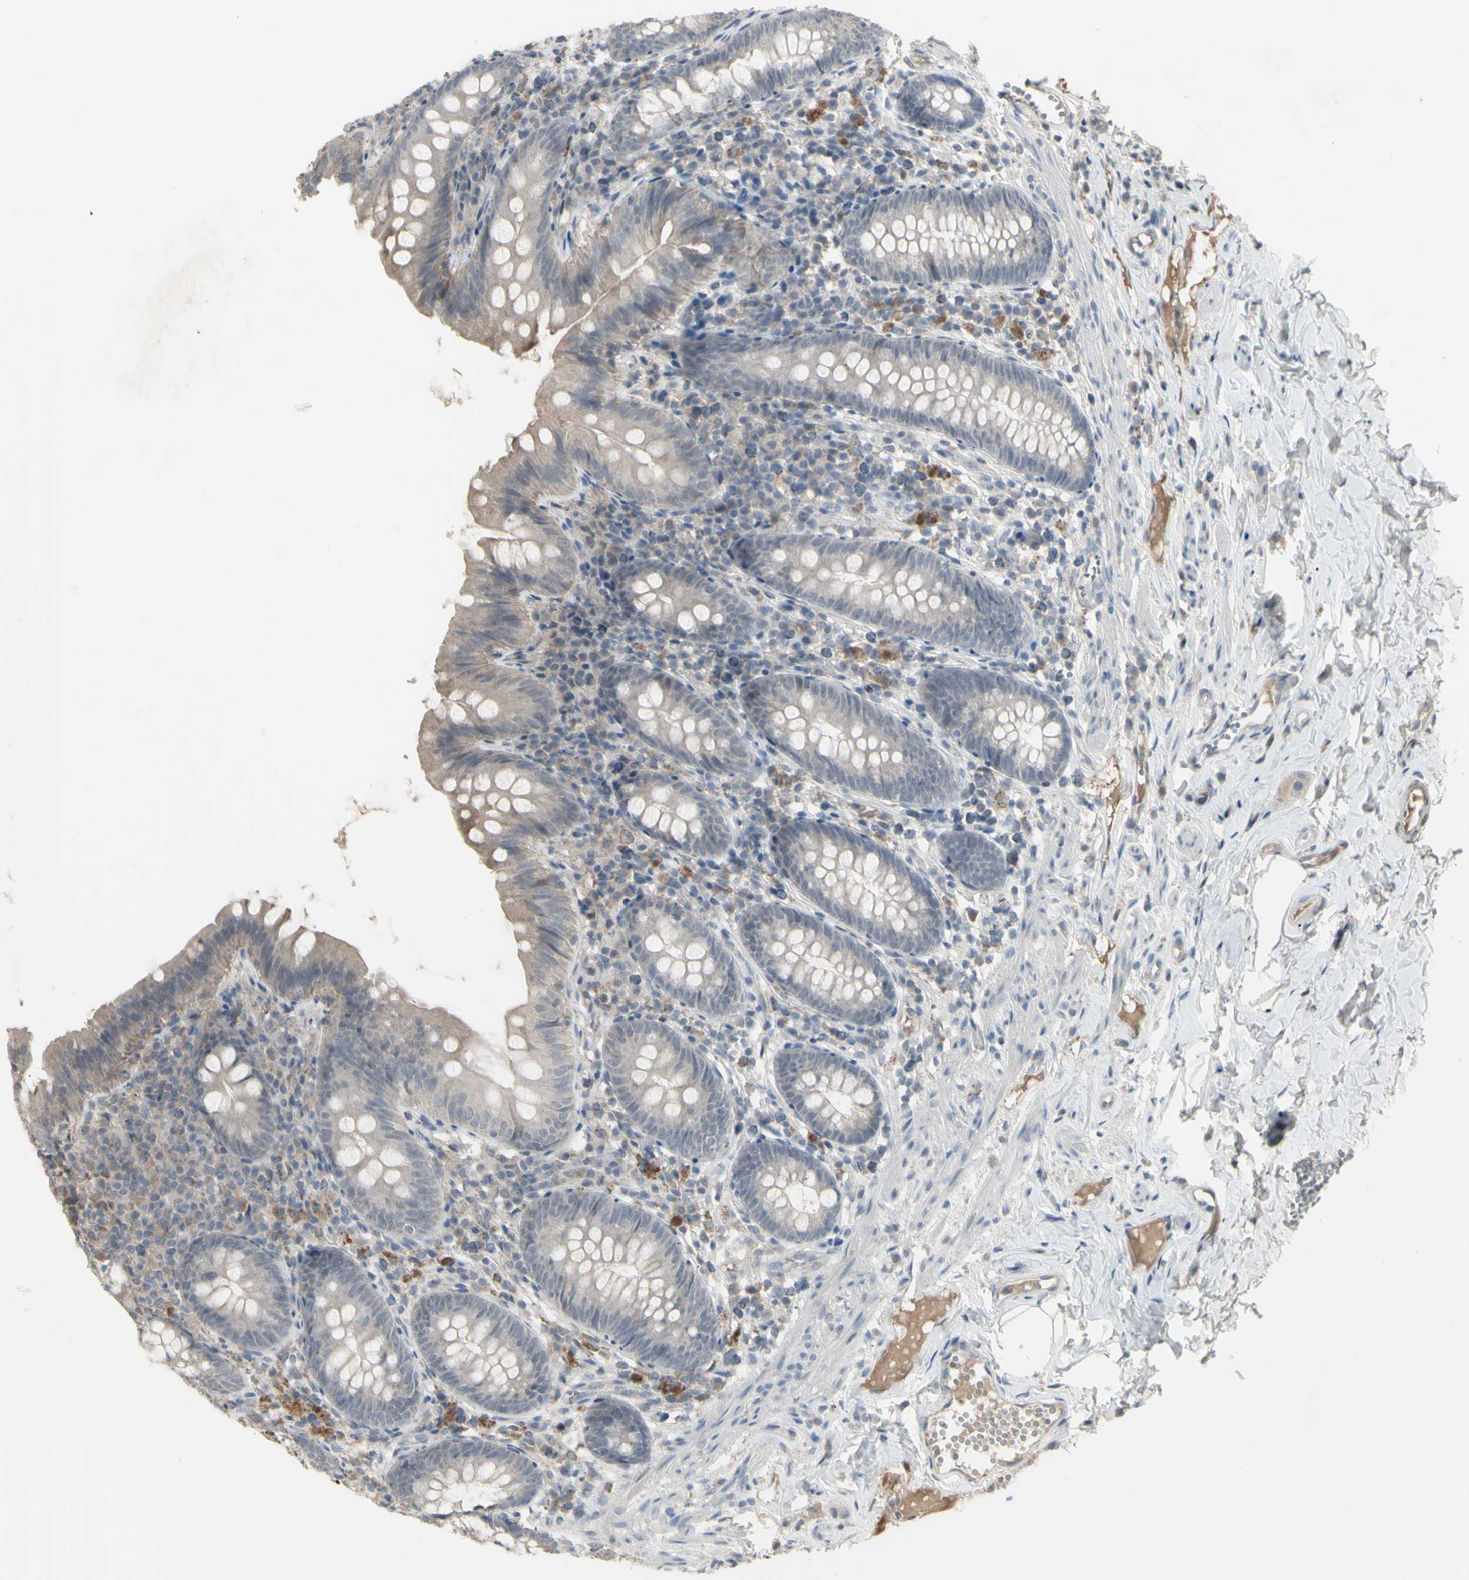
{"staining": {"intensity": "weak", "quantity": ">75%", "location": "cytoplasmic/membranous"}, "tissue": "appendix", "cell_type": "Glandular cells", "image_type": "normal", "snomed": [{"axis": "morphology", "description": "Normal tissue, NOS"}, {"axis": "topography", "description": "Appendix"}], "caption": "Protein analysis of unremarkable appendix exhibits weak cytoplasmic/membranous expression in approximately >75% of glandular cells.", "gene": "PIAS4", "patient": {"sex": "male", "age": 52}}